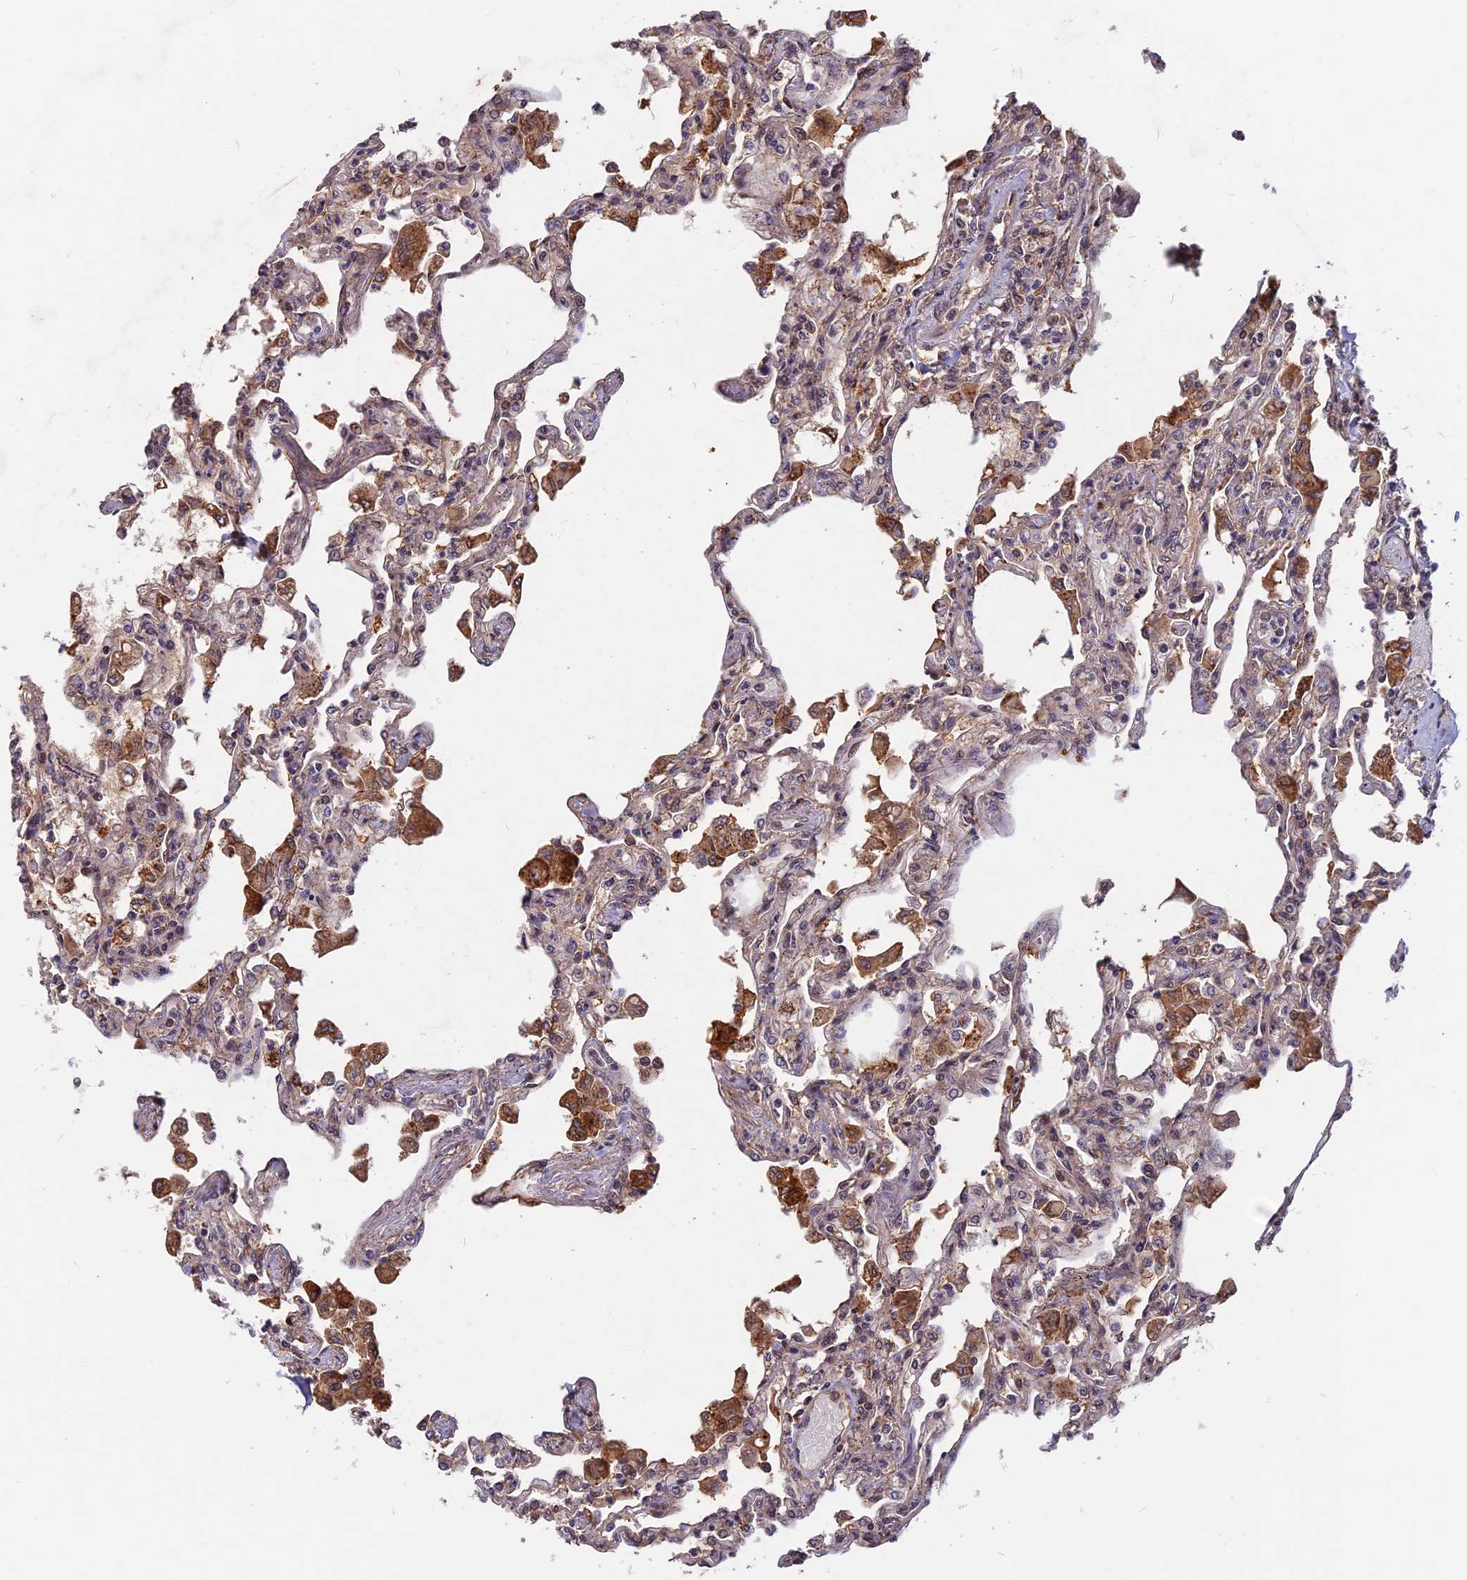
{"staining": {"intensity": "moderate", "quantity": "25%-75%", "location": "cytoplasmic/membranous"}, "tissue": "lung", "cell_type": "Alveolar cells", "image_type": "normal", "snomed": [{"axis": "morphology", "description": "Normal tissue, NOS"}, {"axis": "topography", "description": "Bronchus"}, {"axis": "topography", "description": "Lung"}], "caption": "Human lung stained with a brown dye exhibits moderate cytoplasmic/membranous positive expression in about 25%-75% of alveolar cells.", "gene": "SPG11", "patient": {"sex": "female", "age": 49}}